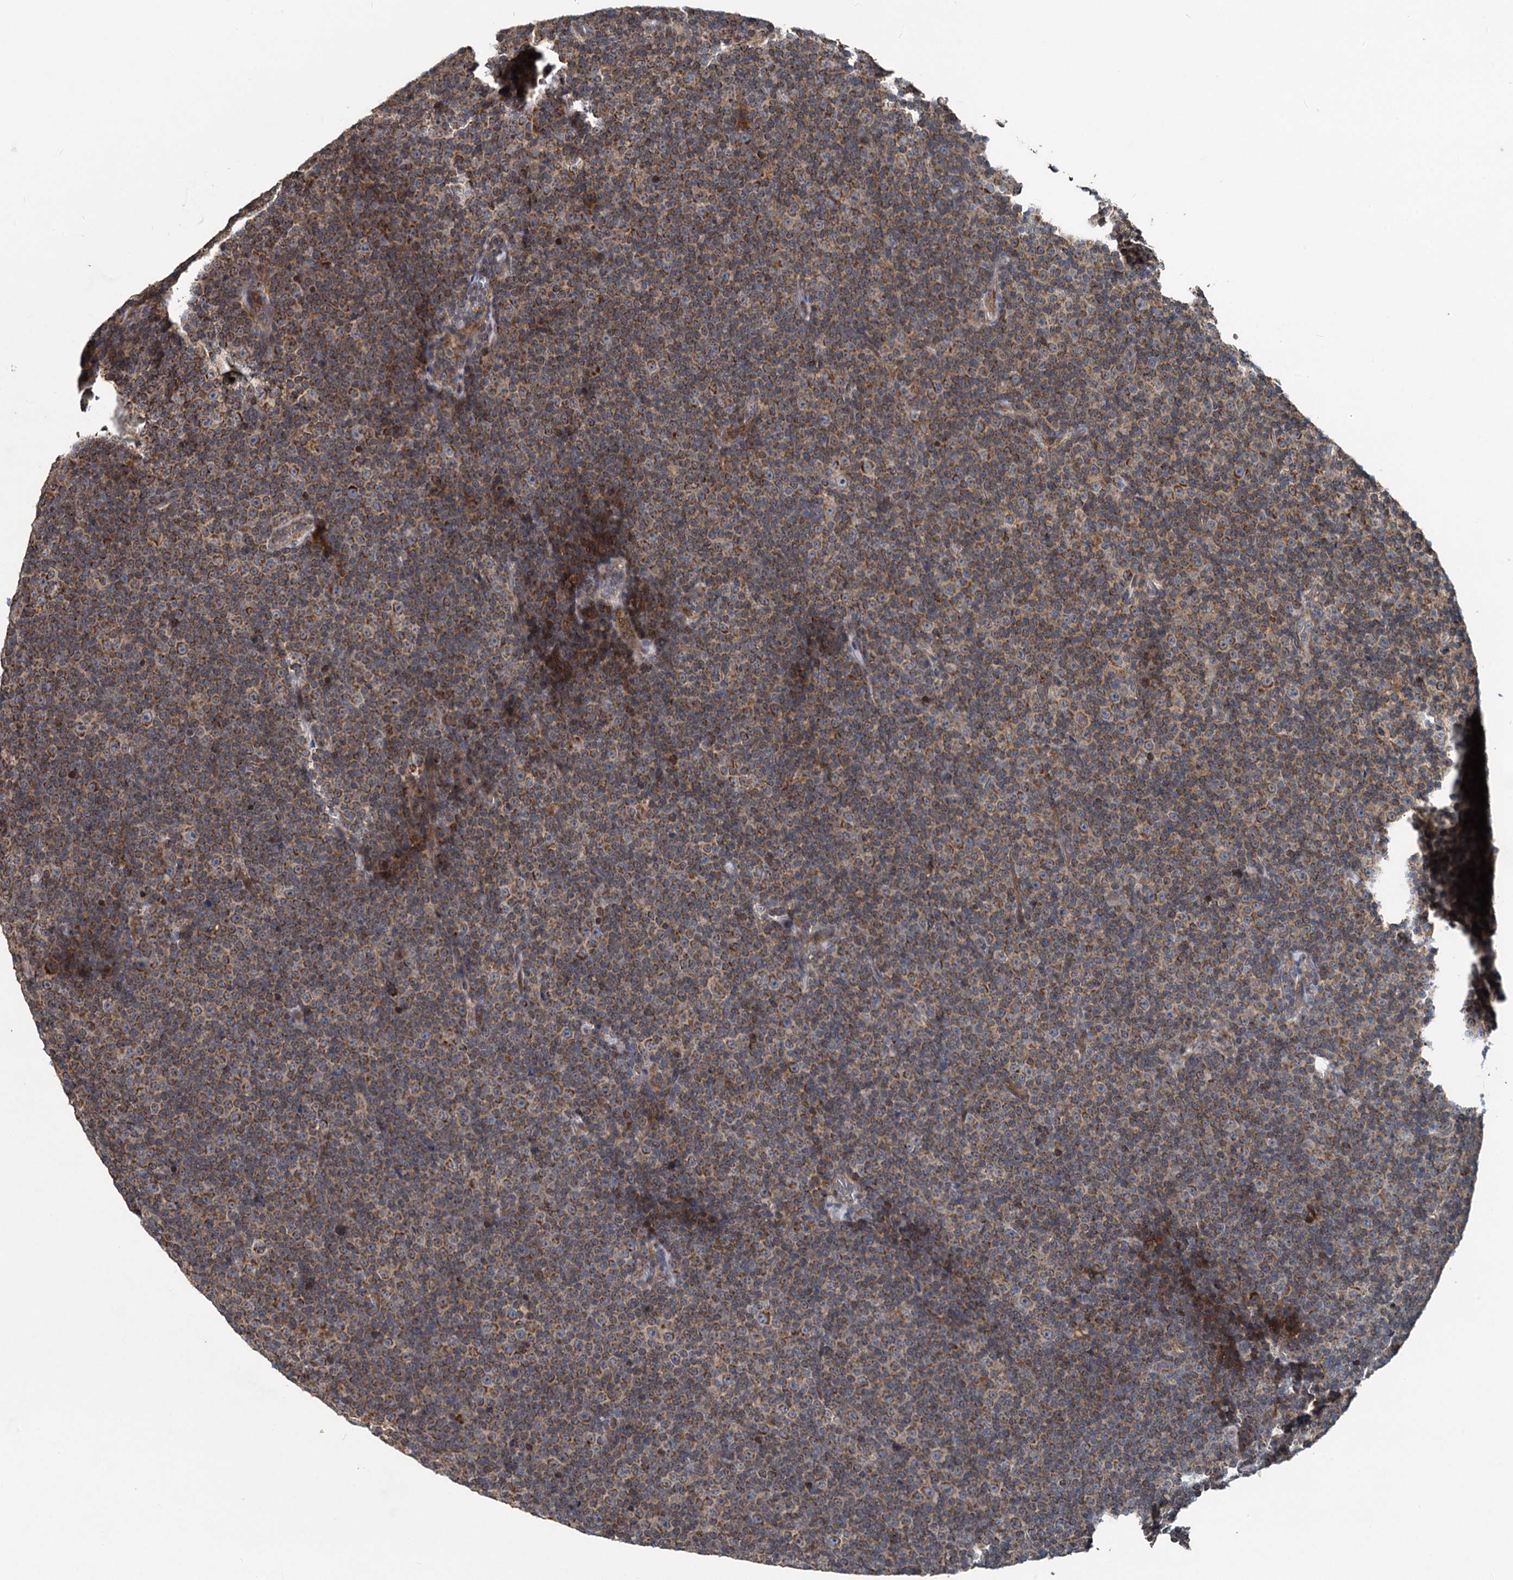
{"staining": {"intensity": "moderate", "quantity": ">75%", "location": "cytoplasmic/membranous"}, "tissue": "lymphoma", "cell_type": "Tumor cells", "image_type": "cancer", "snomed": [{"axis": "morphology", "description": "Malignant lymphoma, non-Hodgkin's type, Low grade"}, {"axis": "topography", "description": "Lymph node"}], "caption": "Lymphoma stained with immunohistochemistry demonstrates moderate cytoplasmic/membranous staining in about >75% of tumor cells.", "gene": "OTUB1", "patient": {"sex": "female", "age": 67}}